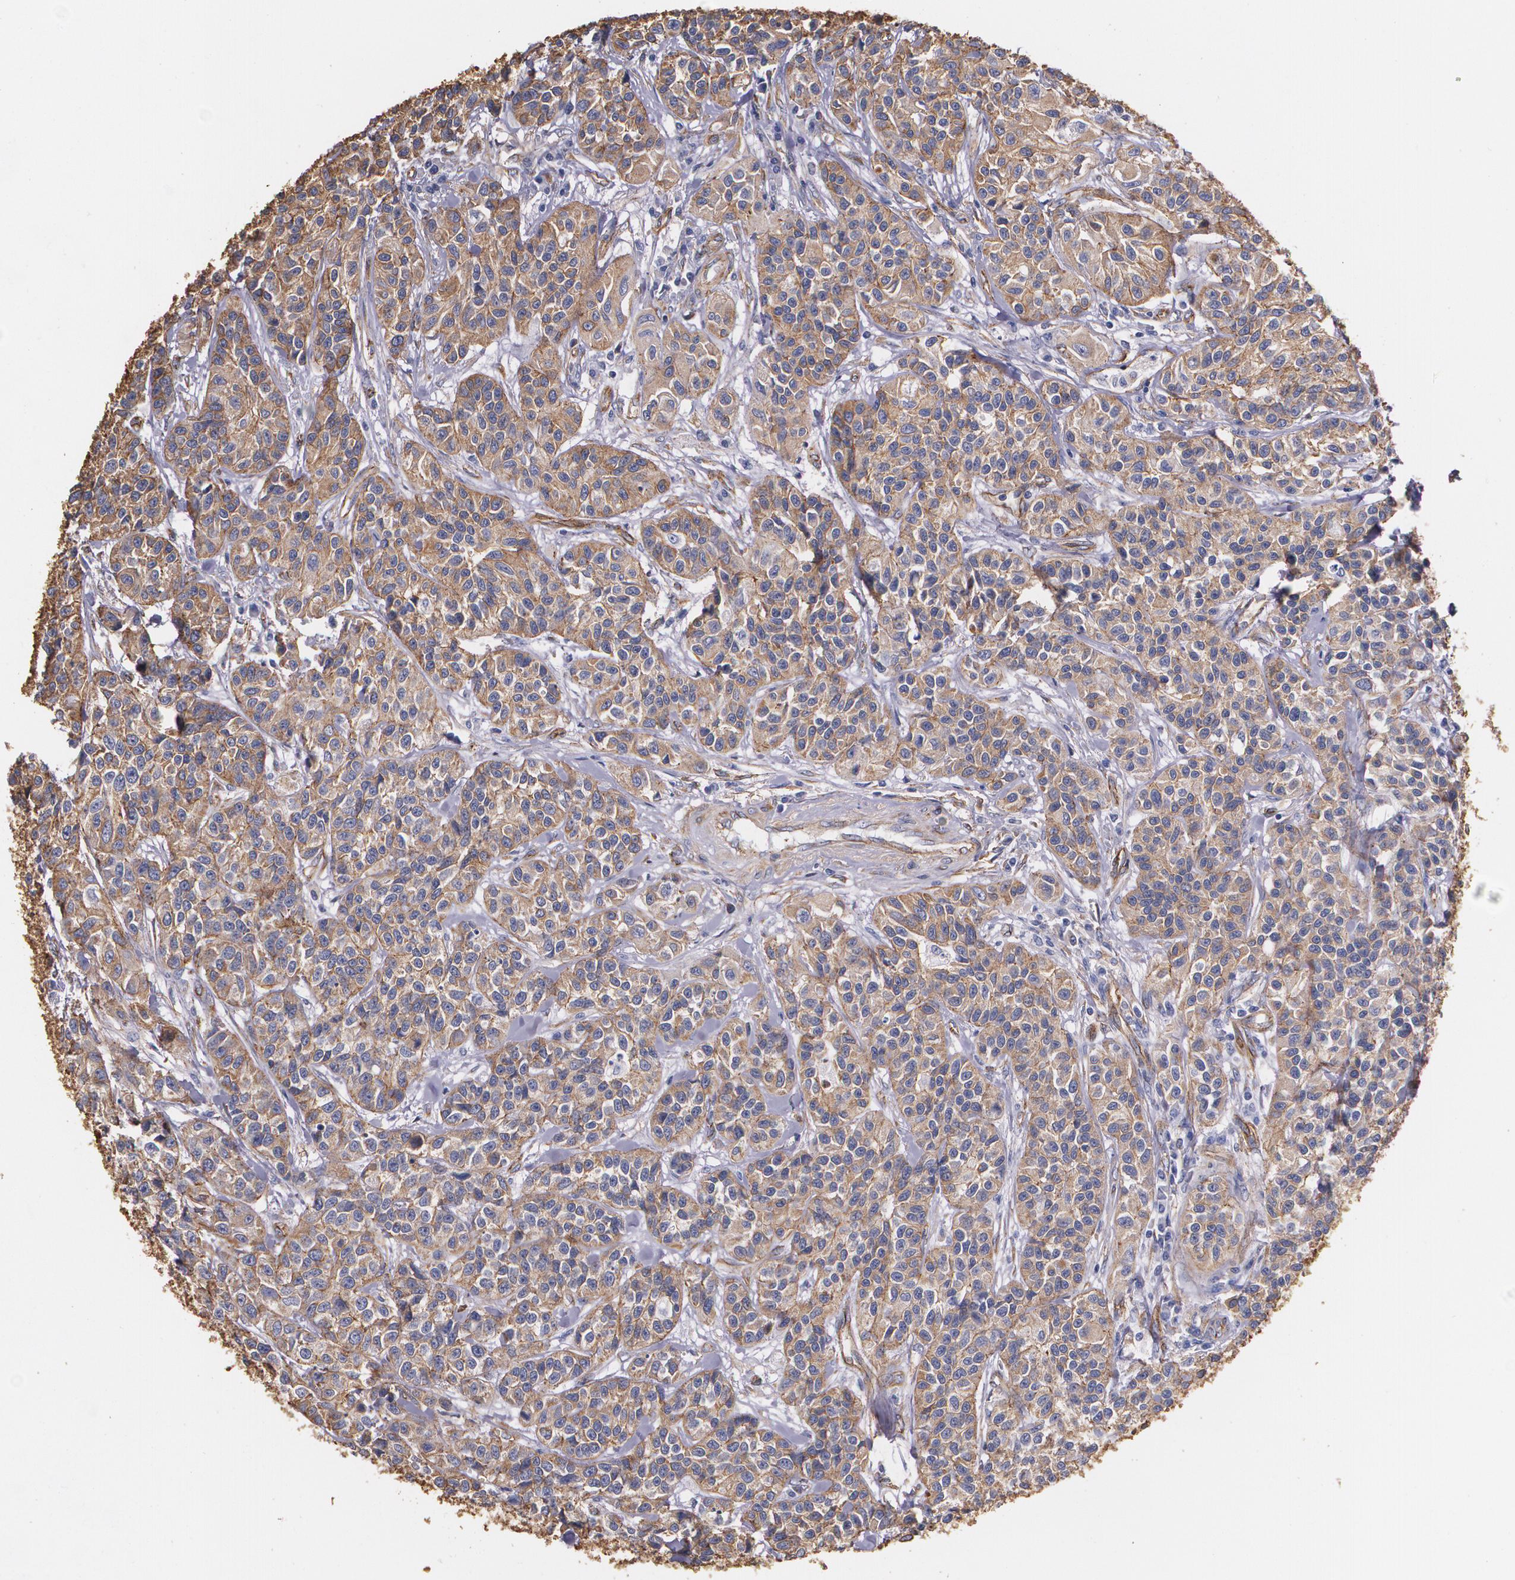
{"staining": {"intensity": "moderate", "quantity": ">75%", "location": "cytoplasmic/membranous"}, "tissue": "urothelial cancer", "cell_type": "Tumor cells", "image_type": "cancer", "snomed": [{"axis": "morphology", "description": "Urothelial carcinoma, High grade"}, {"axis": "topography", "description": "Urinary bladder"}], "caption": "DAB immunohistochemical staining of high-grade urothelial carcinoma shows moderate cytoplasmic/membranous protein expression in about >75% of tumor cells.", "gene": "TJP1", "patient": {"sex": "female", "age": 81}}